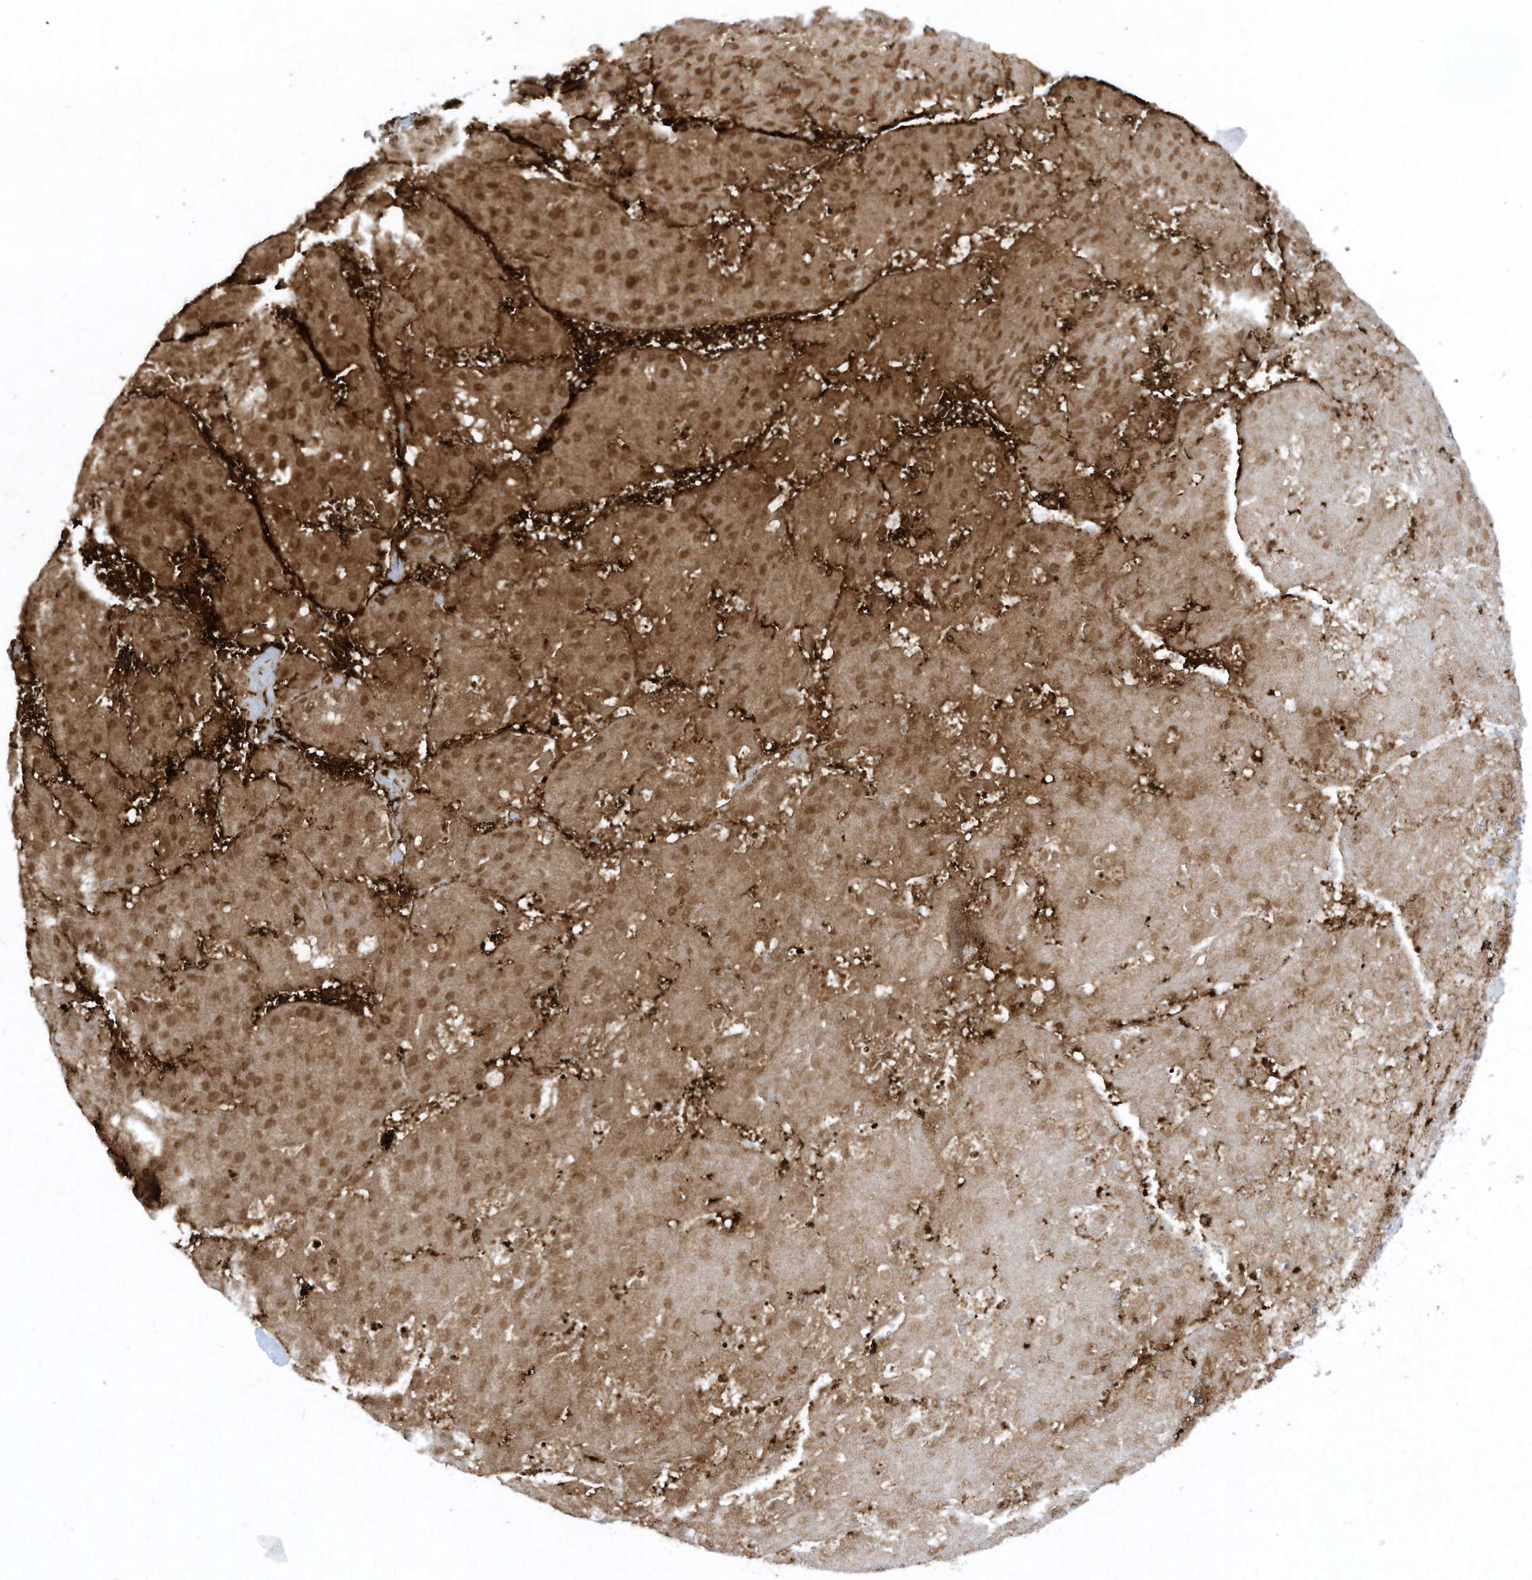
{"staining": {"intensity": "moderate", "quantity": ">75%", "location": "cytoplasmic/membranous,nuclear"}, "tissue": "liver cancer", "cell_type": "Tumor cells", "image_type": "cancer", "snomed": [{"axis": "morphology", "description": "Carcinoma, Hepatocellular, NOS"}, {"axis": "topography", "description": "Liver"}], "caption": "An immunohistochemistry (IHC) histopathology image of tumor tissue is shown. Protein staining in brown shows moderate cytoplasmic/membranous and nuclear positivity in hepatocellular carcinoma (liver) within tumor cells.", "gene": "CHRNA4", "patient": {"sex": "female", "age": 73}}